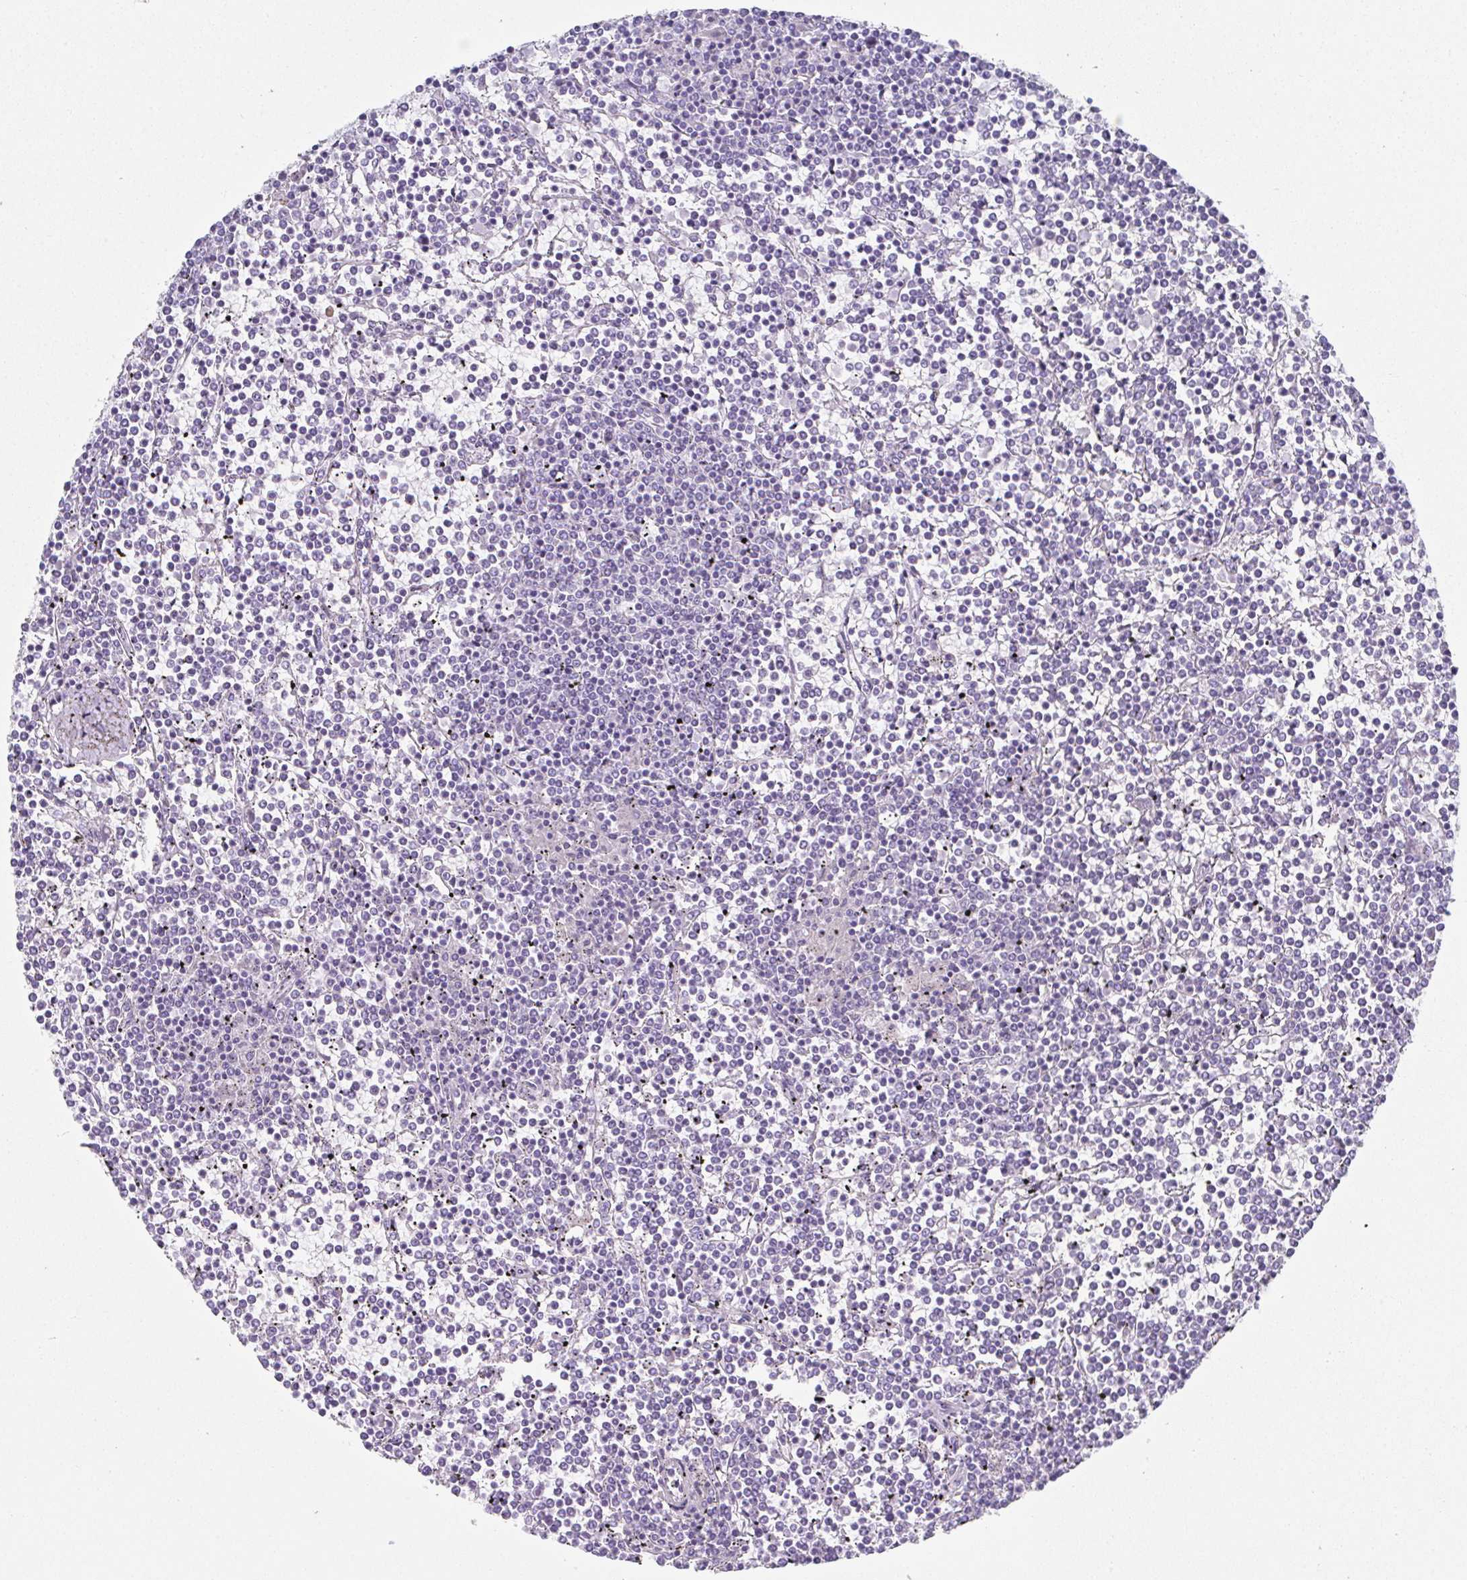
{"staining": {"intensity": "negative", "quantity": "none", "location": "none"}, "tissue": "lymphoma", "cell_type": "Tumor cells", "image_type": "cancer", "snomed": [{"axis": "morphology", "description": "Malignant lymphoma, non-Hodgkin's type, Low grade"}, {"axis": "topography", "description": "Spleen"}], "caption": "A photomicrograph of lymphoma stained for a protein exhibits no brown staining in tumor cells. (Stains: DAB (3,3'-diaminobenzidine) IHC with hematoxylin counter stain, Microscopy: brightfield microscopy at high magnification).", "gene": "SYCP1", "patient": {"sex": "female", "age": 19}}